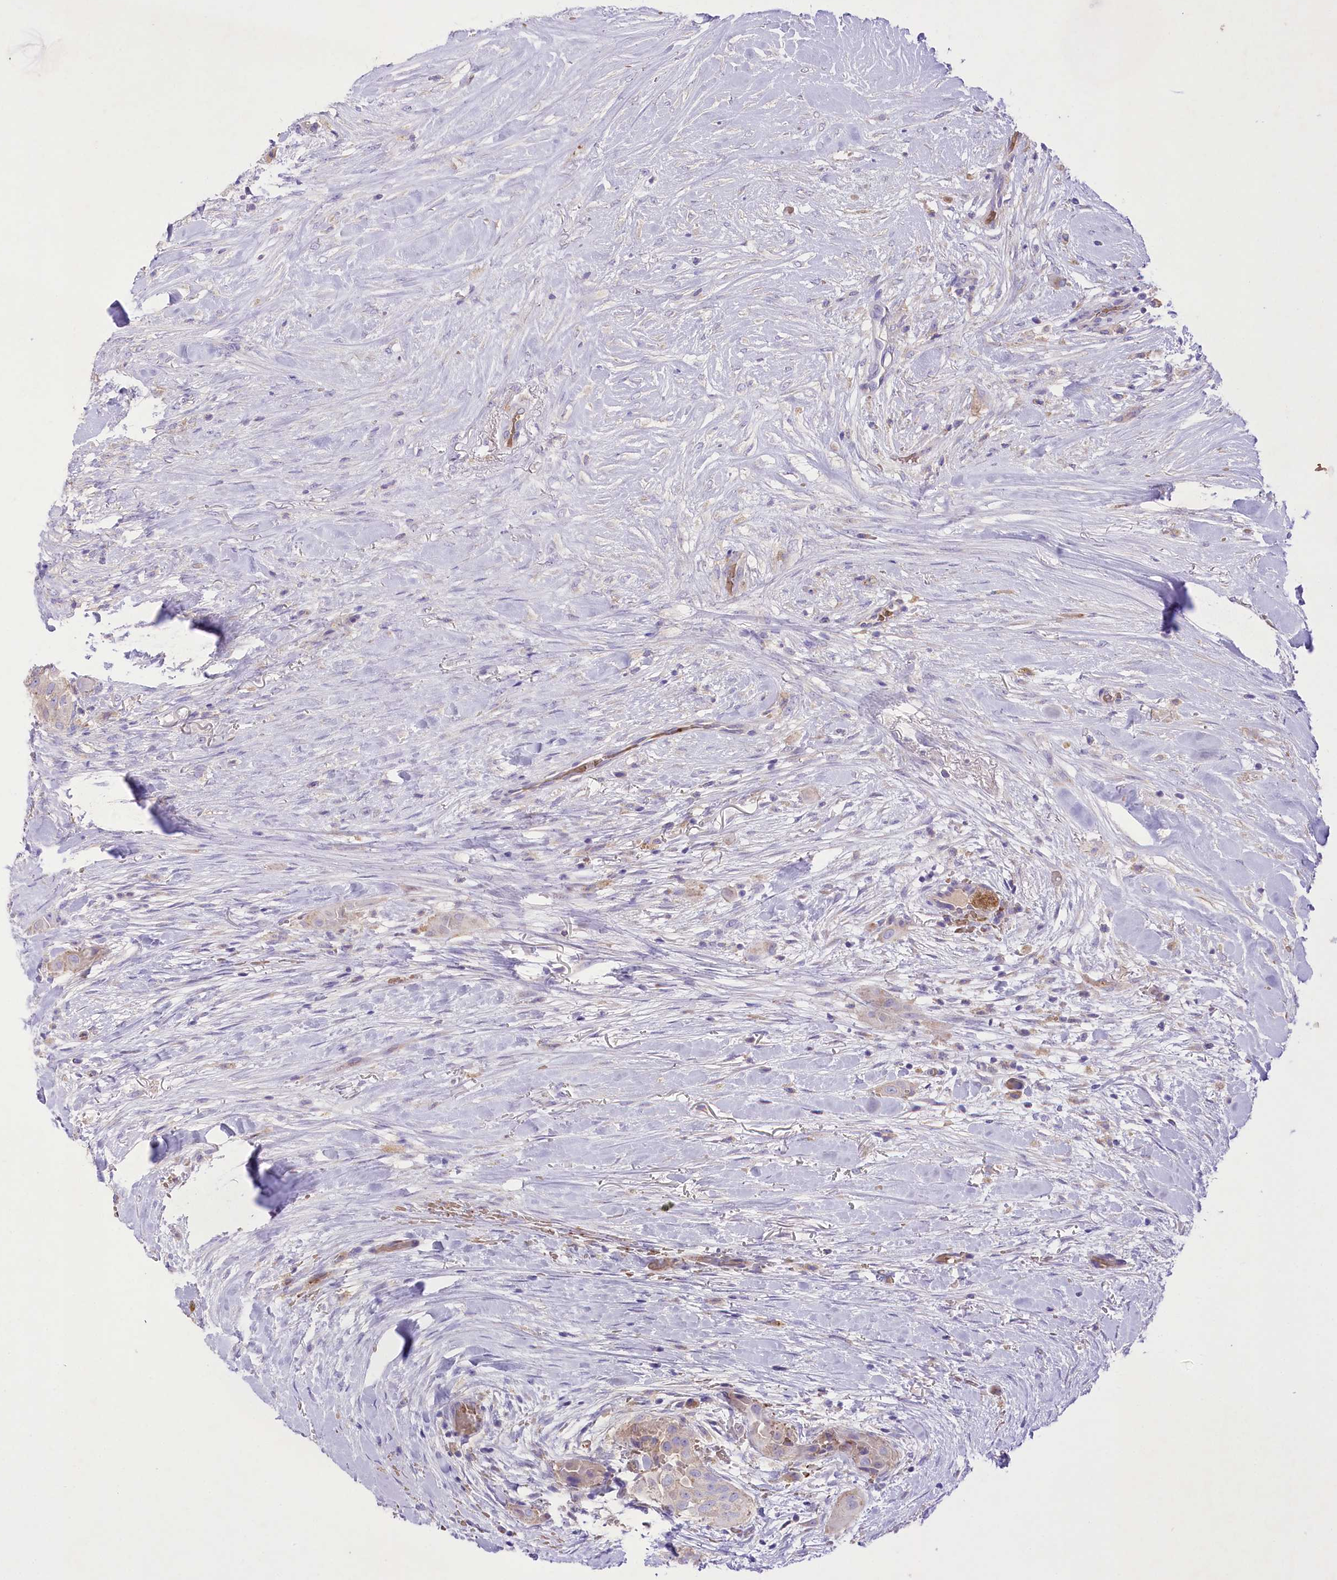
{"staining": {"intensity": "moderate", "quantity": "<25%", "location": "cytoplasmic/membranous"}, "tissue": "thyroid cancer", "cell_type": "Tumor cells", "image_type": "cancer", "snomed": [{"axis": "morphology", "description": "Papillary adenocarcinoma, NOS"}, {"axis": "topography", "description": "Thyroid gland"}], "caption": "Protein expression by immunohistochemistry (IHC) reveals moderate cytoplasmic/membranous staining in about <25% of tumor cells in thyroid papillary adenocarcinoma. (DAB = brown stain, brightfield microscopy at high magnification).", "gene": "PRSS53", "patient": {"sex": "female", "age": 59}}